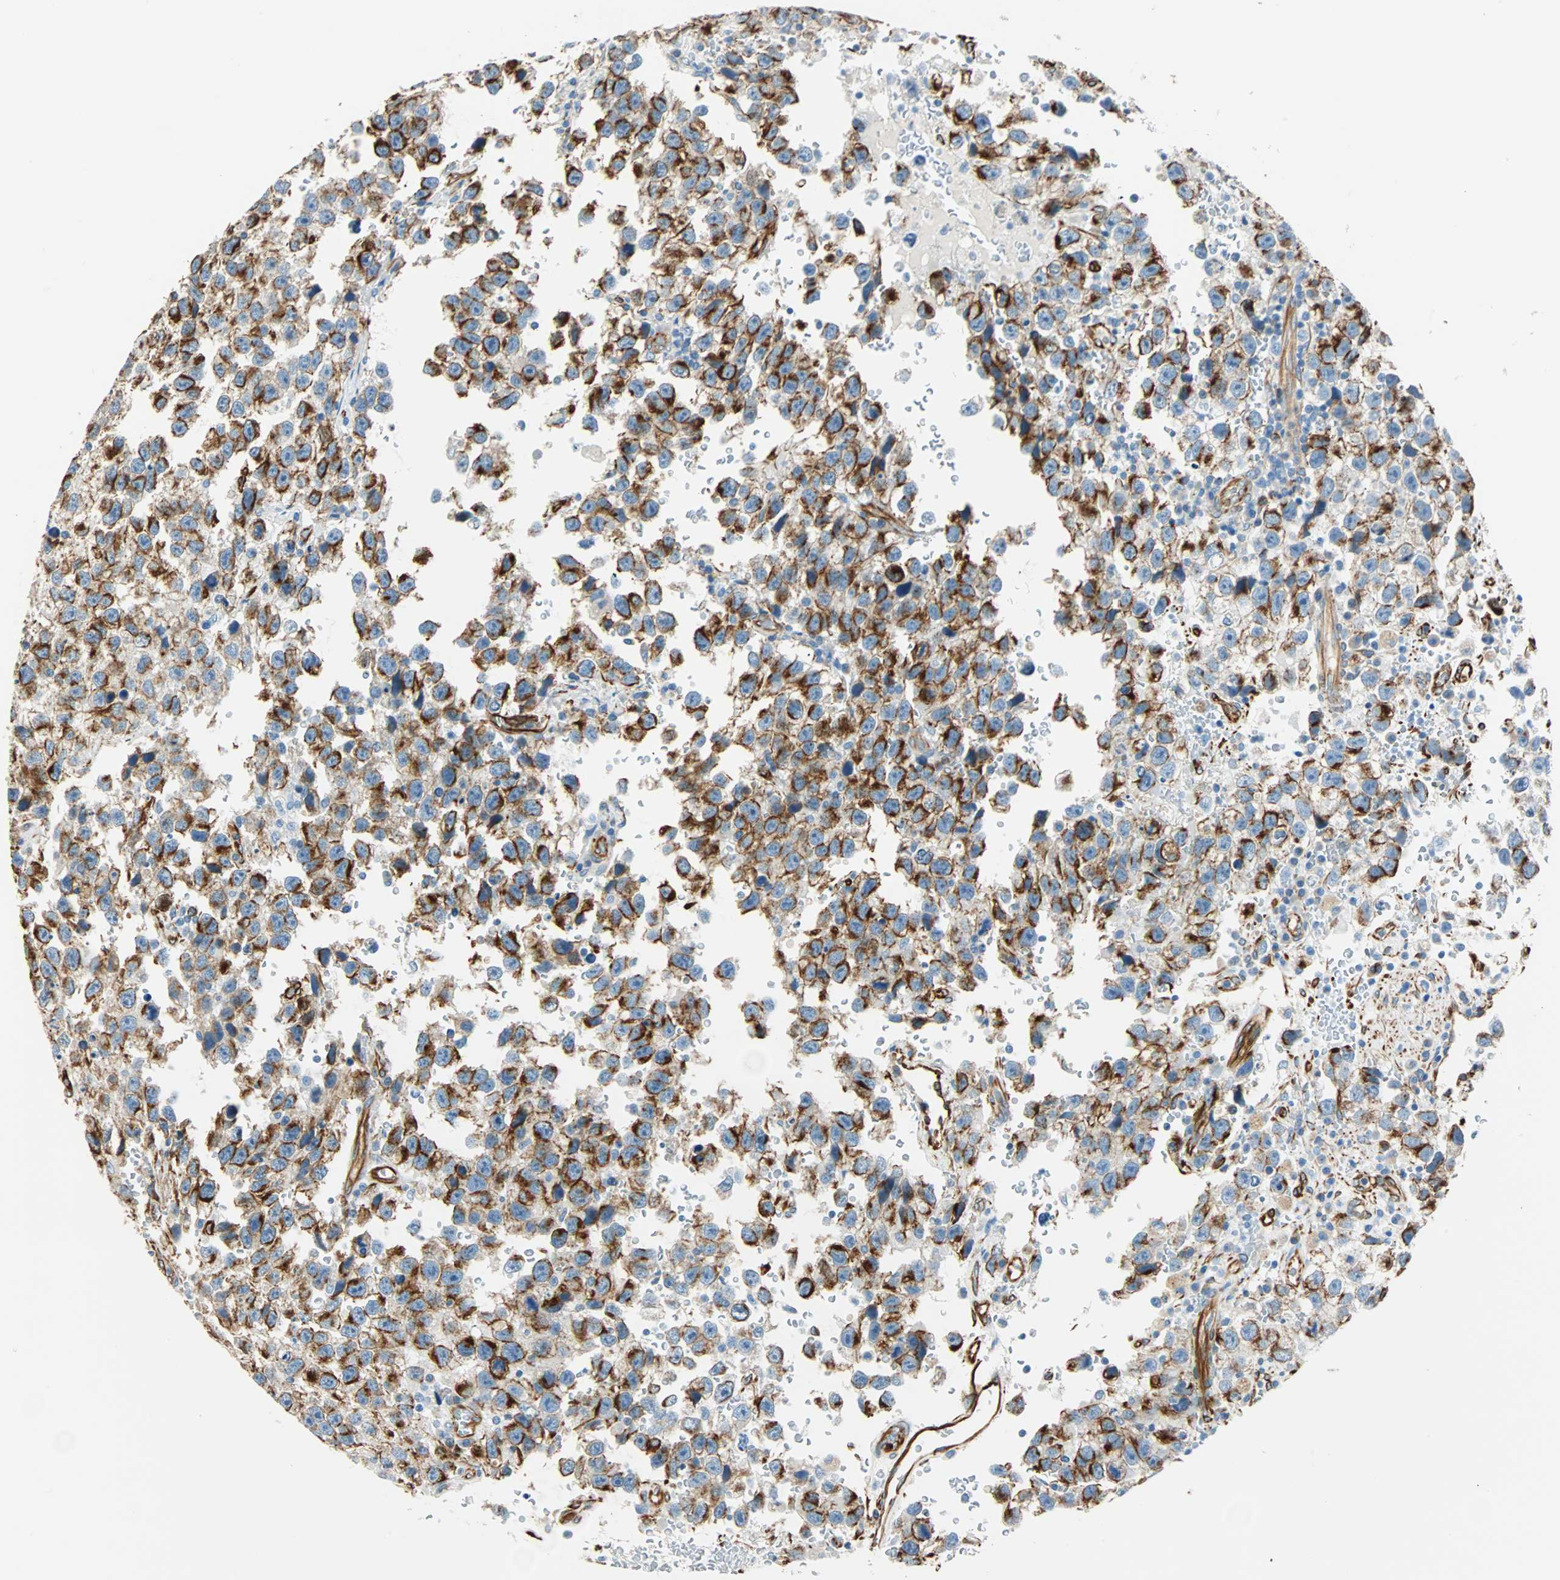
{"staining": {"intensity": "strong", "quantity": ">75%", "location": "cytoplasmic/membranous"}, "tissue": "testis cancer", "cell_type": "Tumor cells", "image_type": "cancer", "snomed": [{"axis": "morphology", "description": "Seminoma, NOS"}, {"axis": "topography", "description": "Testis"}], "caption": "Seminoma (testis) was stained to show a protein in brown. There is high levels of strong cytoplasmic/membranous staining in approximately >75% of tumor cells.", "gene": "NES", "patient": {"sex": "male", "age": 33}}